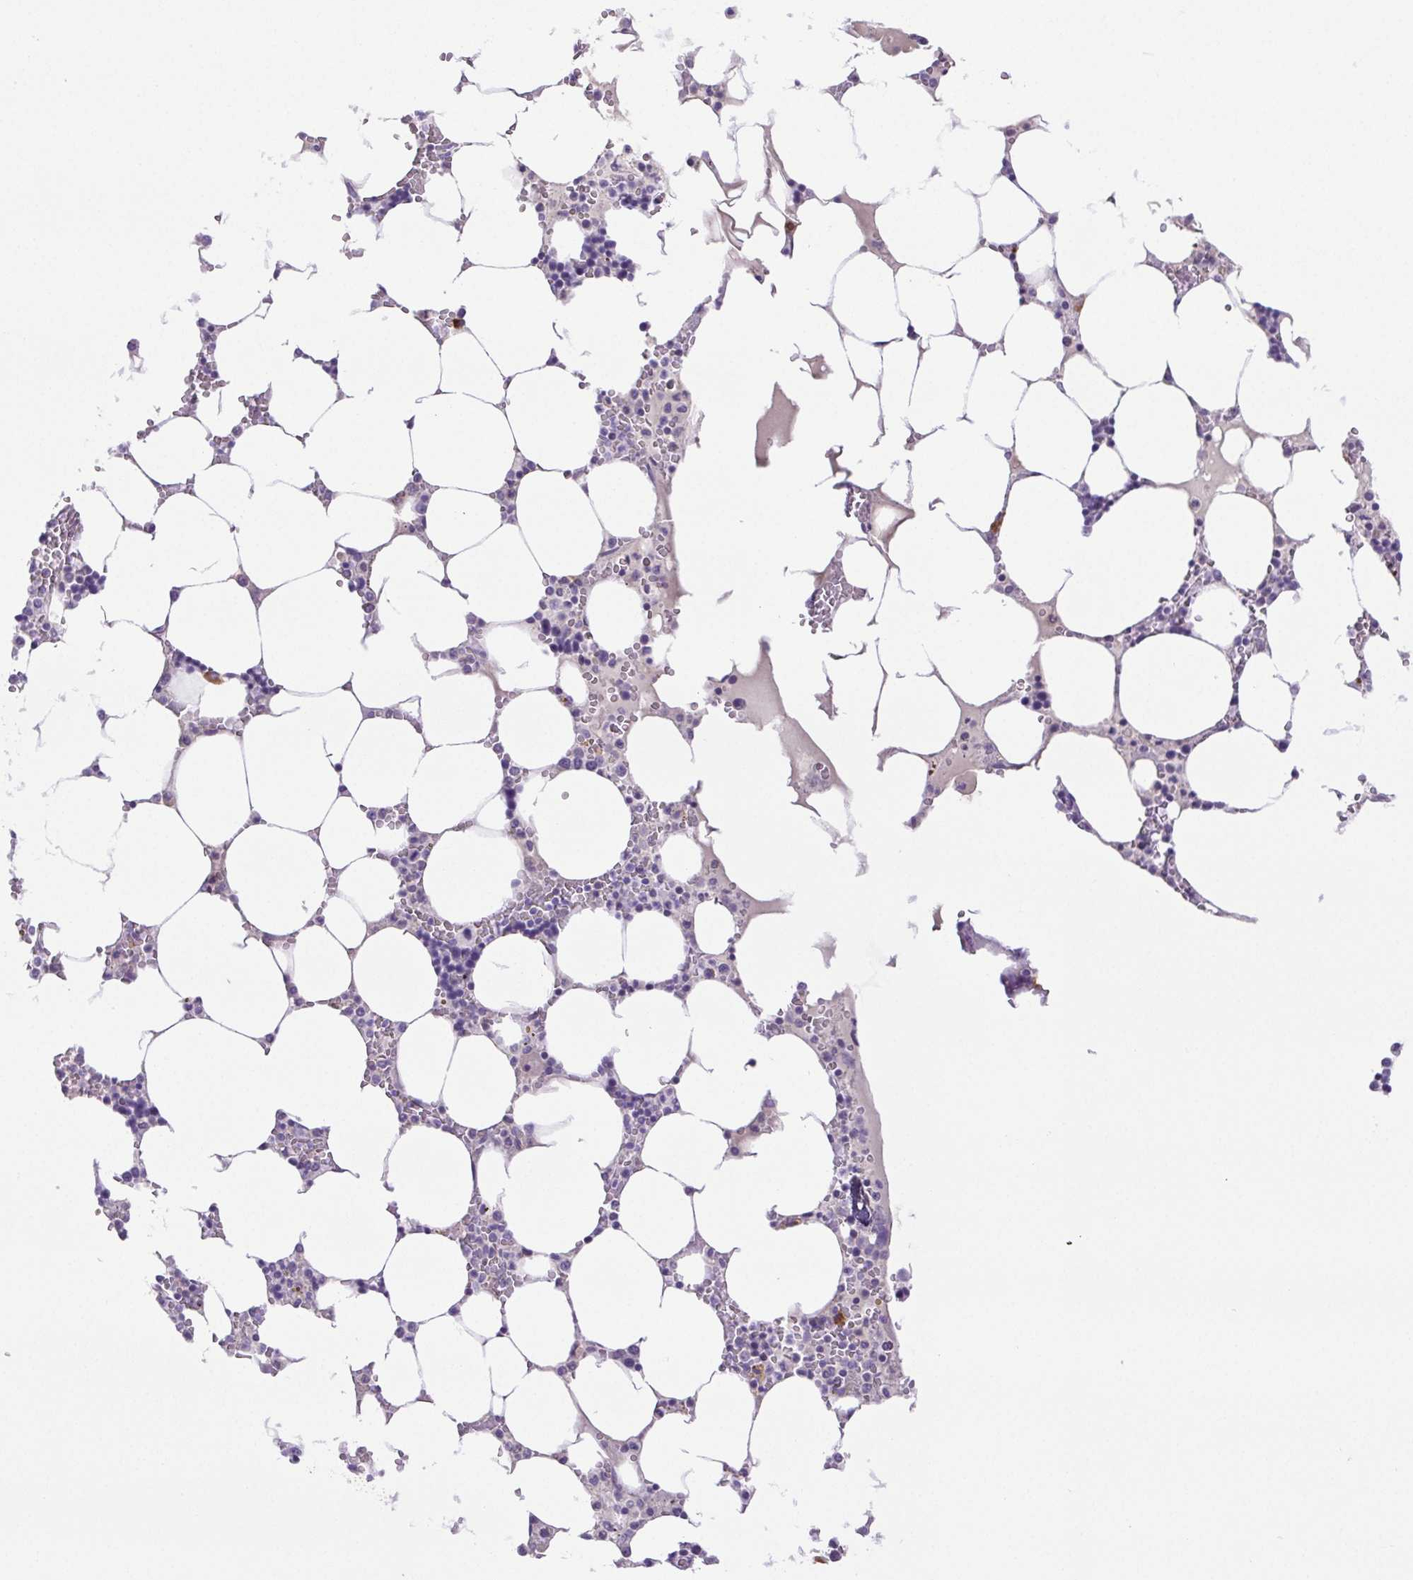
{"staining": {"intensity": "negative", "quantity": "none", "location": "none"}, "tissue": "bone marrow", "cell_type": "Hematopoietic cells", "image_type": "normal", "snomed": [{"axis": "morphology", "description": "Normal tissue, NOS"}, {"axis": "topography", "description": "Bone marrow"}], "caption": "Immunohistochemical staining of benign human bone marrow displays no significant expression in hematopoietic cells.", "gene": "PAPPA2", "patient": {"sex": "male", "age": 64}}